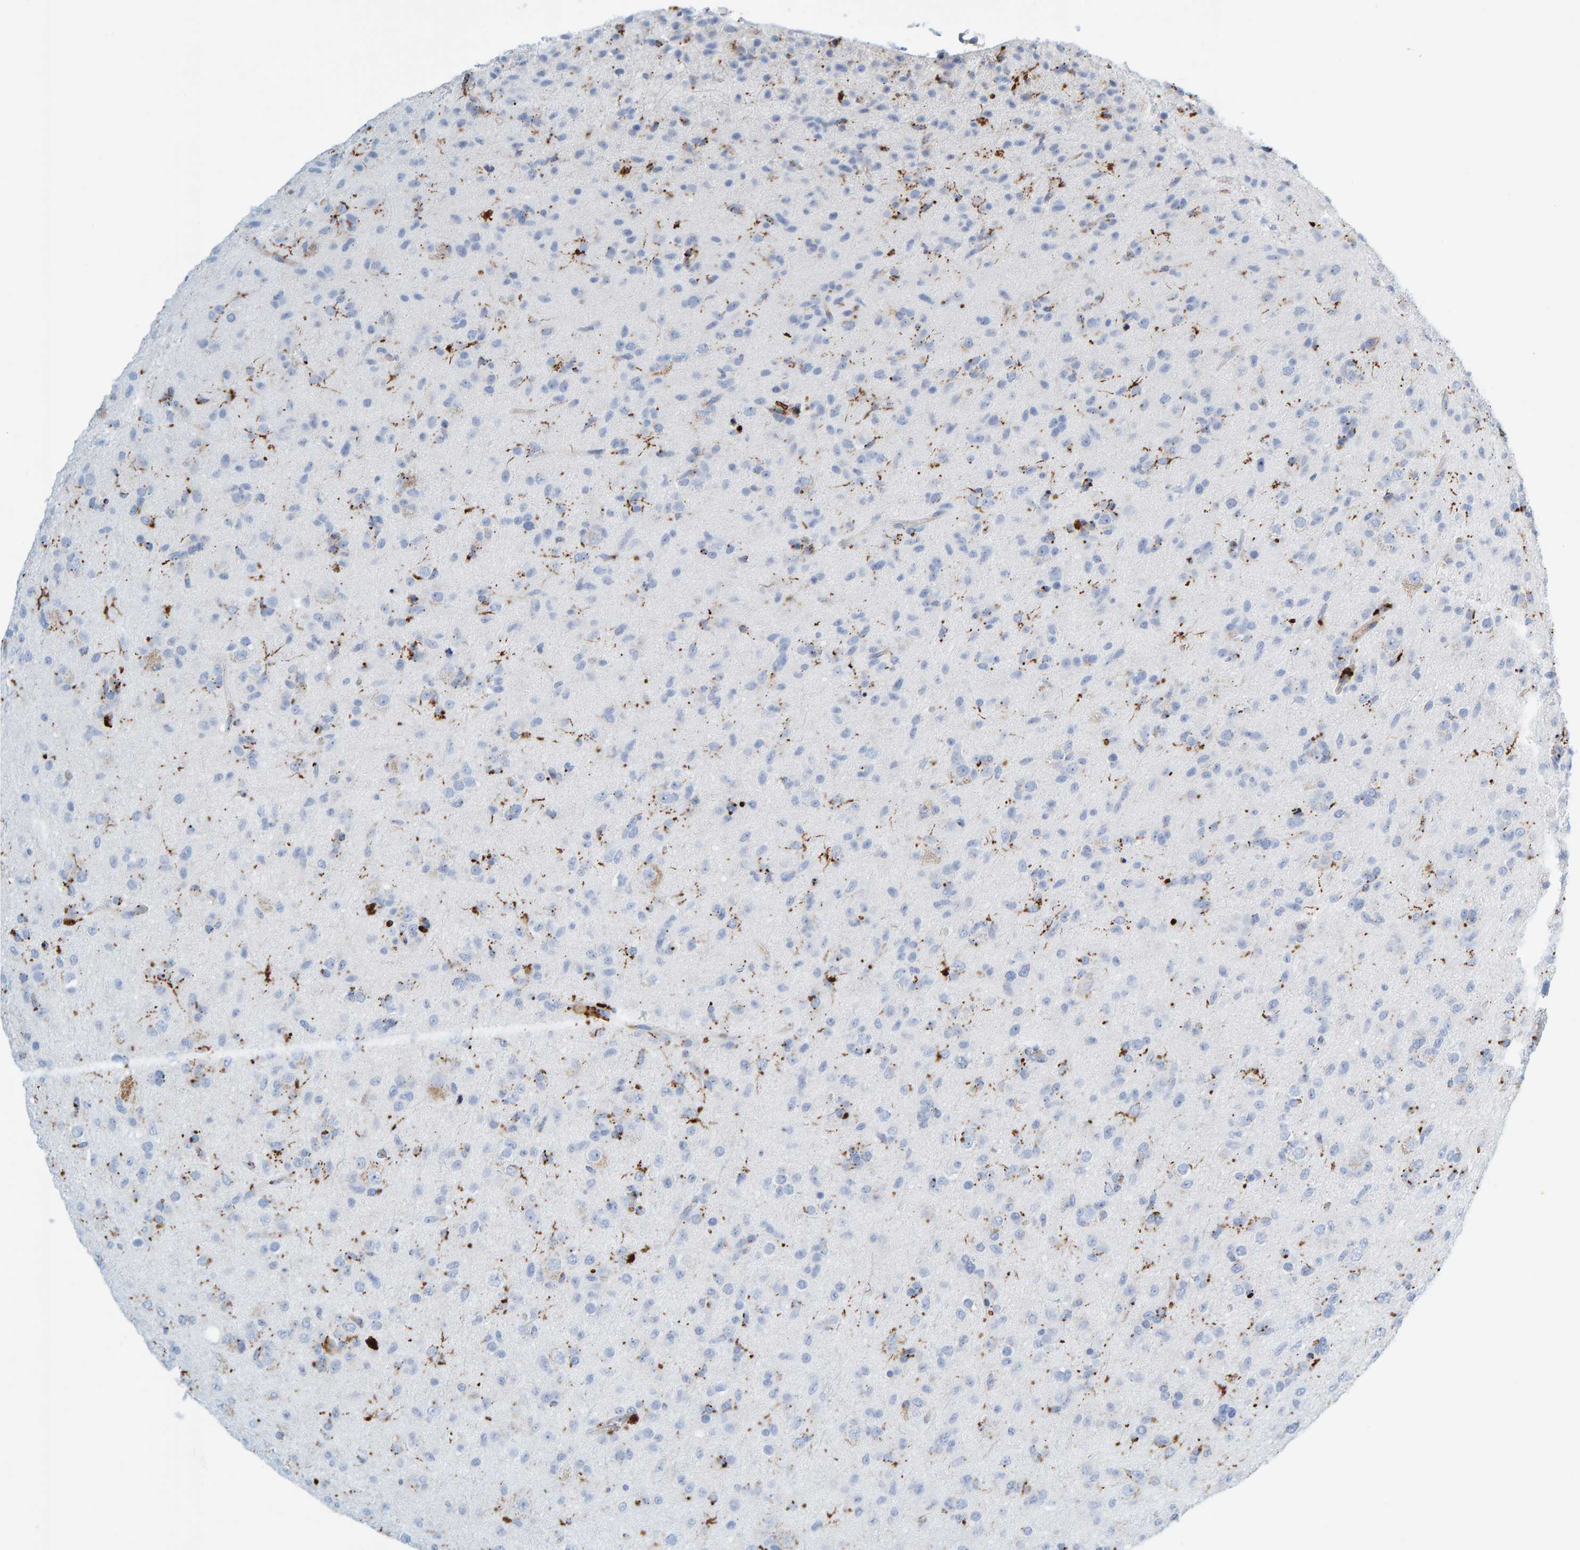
{"staining": {"intensity": "negative", "quantity": "none", "location": "none"}, "tissue": "glioma", "cell_type": "Tumor cells", "image_type": "cancer", "snomed": [{"axis": "morphology", "description": "Glioma, malignant, Low grade"}, {"axis": "topography", "description": "Brain"}], "caption": "A high-resolution photomicrograph shows immunohistochemistry staining of malignant glioma (low-grade), which exhibits no significant staining in tumor cells.", "gene": "BIN3", "patient": {"sex": "male", "age": 65}}